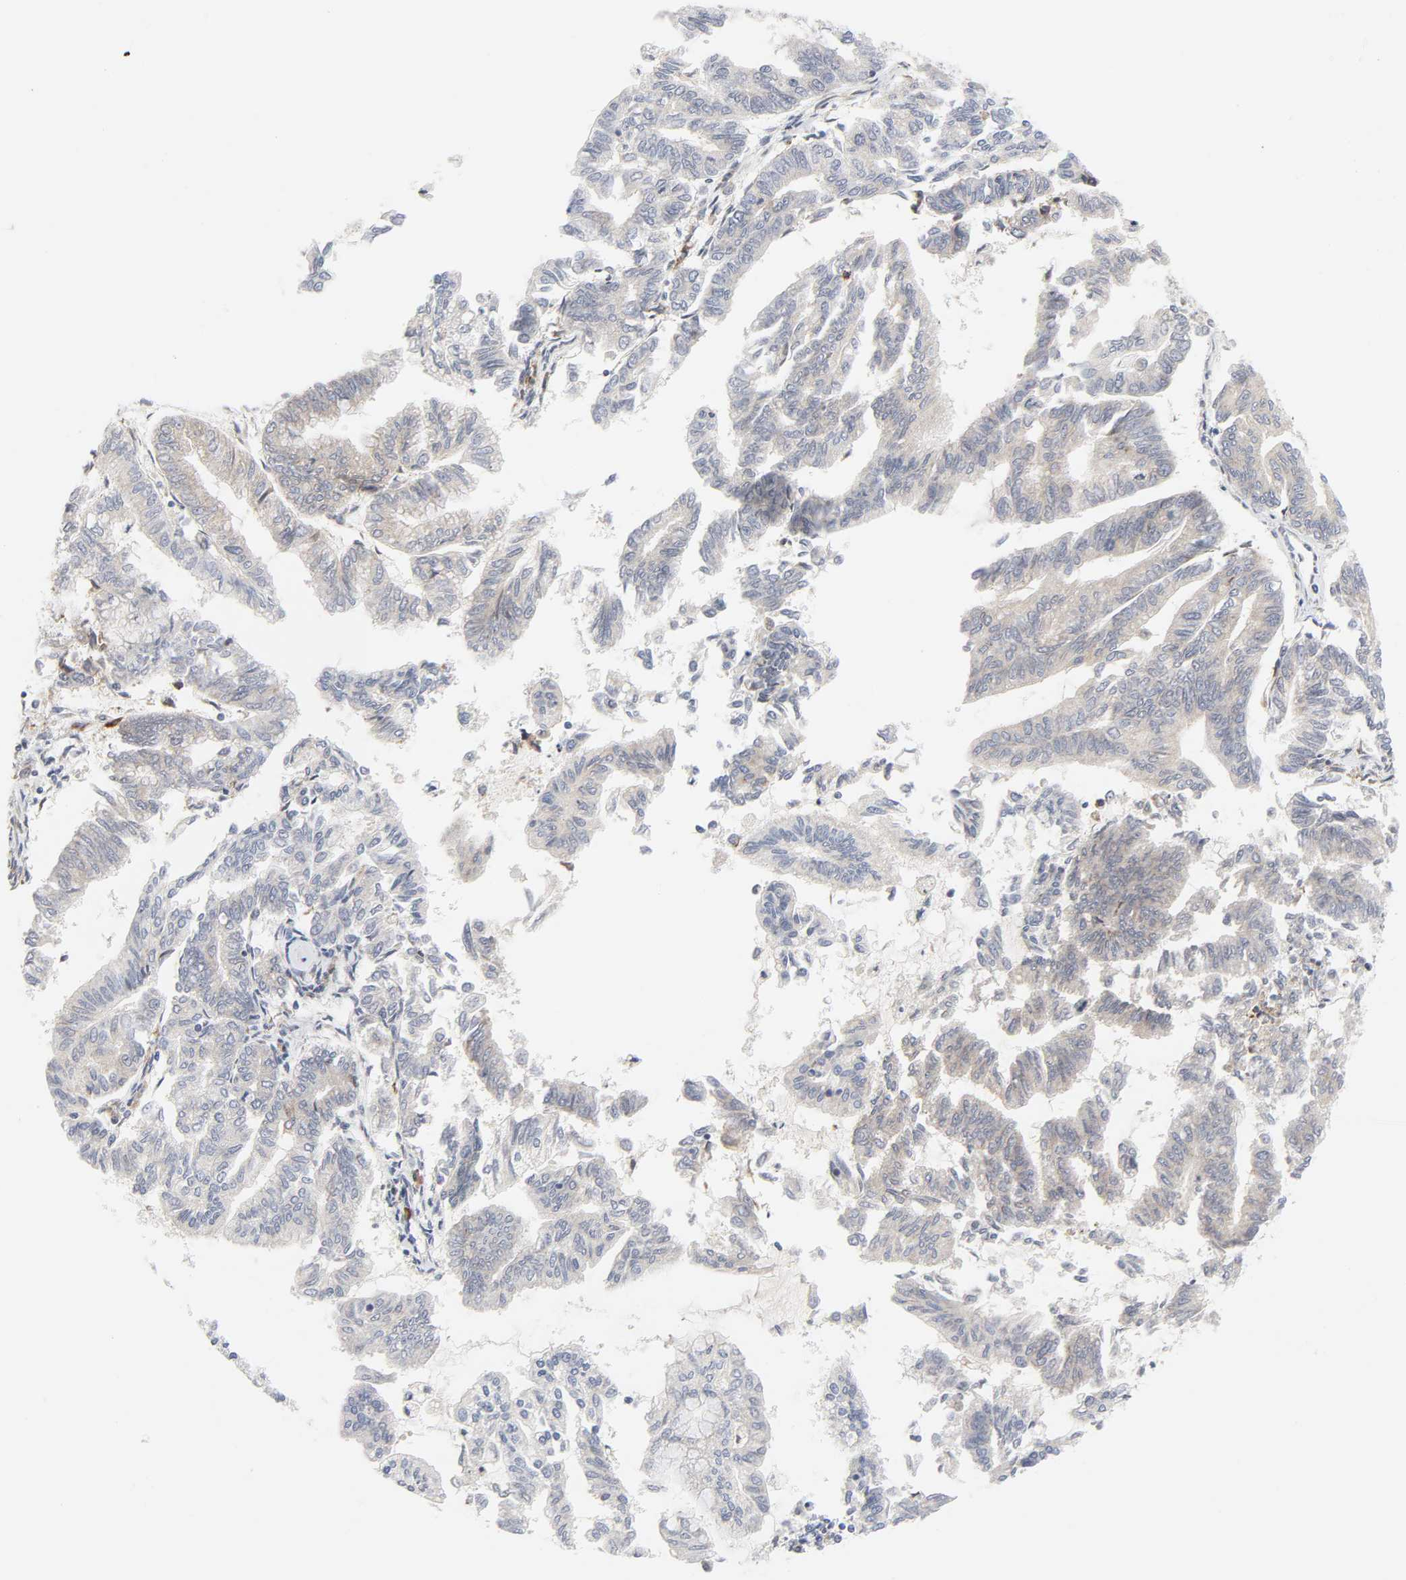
{"staining": {"intensity": "weak", "quantity": "25%-75%", "location": "cytoplasmic/membranous"}, "tissue": "endometrial cancer", "cell_type": "Tumor cells", "image_type": "cancer", "snomed": [{"axis": "morphology", "description": "Adenocarcinoma, NOS"}, {"axis": "topography", "description": "Endometrium"}], "caption": "DAB immunohistochemical staining of adenocarcinoma (endometrial) reveals weak cytoplasmic/membranous protein expression in about 25%-75% of tumor cells.", "gene": "LRP6", "patient": {"sex": "female", "age": 79}}